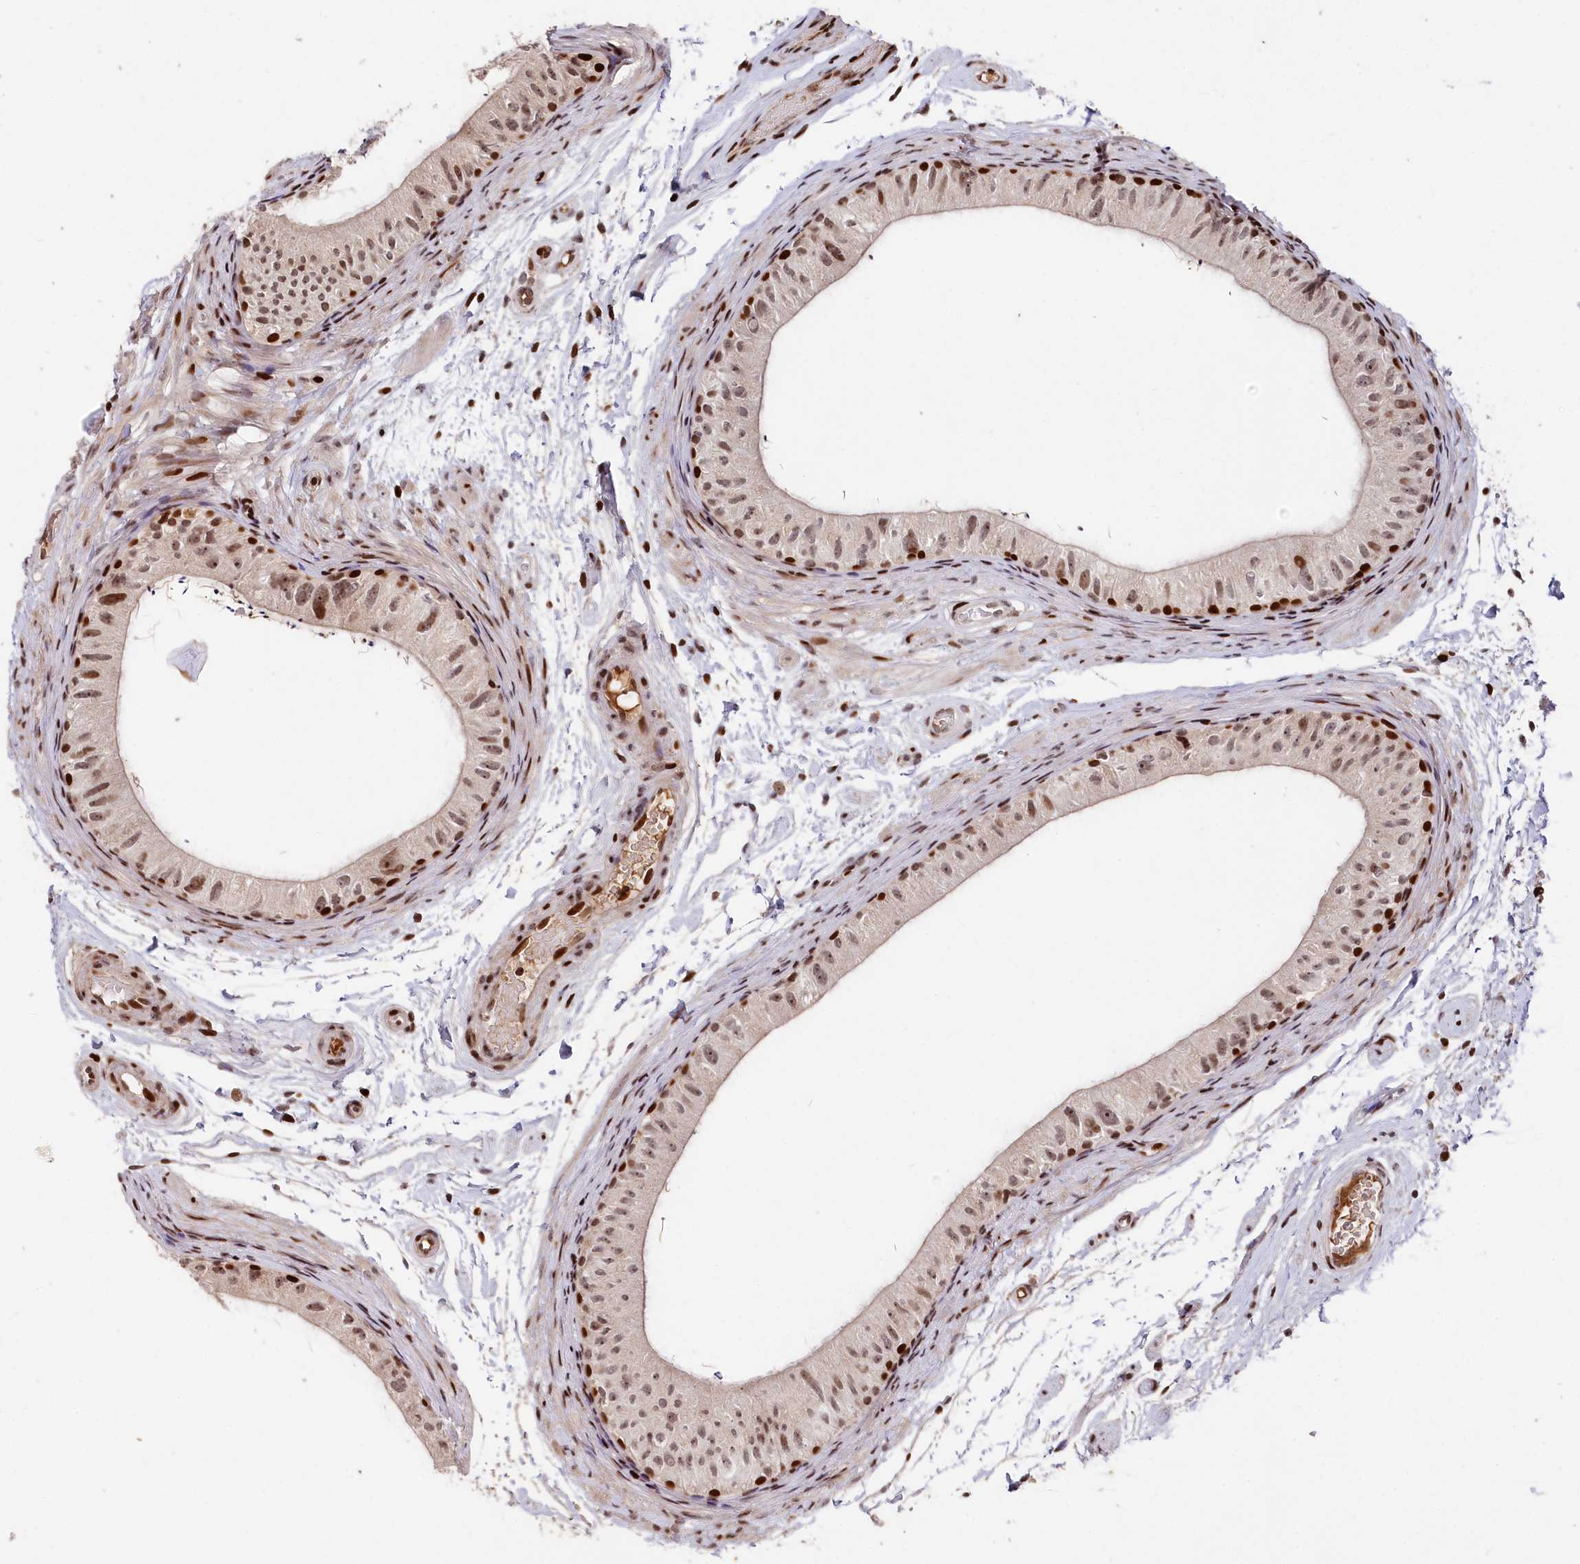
{"staining": {"intensity": "strong", "quantity": "<25%", "location": "nuclear"}, "tissue": "epididymis", "cell_type": "Glandular cells", "image_type": "normal", "snomed": [{"axis": "morphology", "description": "Normal tissue, NOS"}, {"axis": "topography", "description": "Epididymis"}], "caption": "An image of human epididymis stained for a protein reveals strong nuclear brown staining in glandular cells. (DAB = brown stain, brightfield microscopy at high magnification).", "gene": "MCF2L2", "patient": {"sex": "male", "age": 50}}